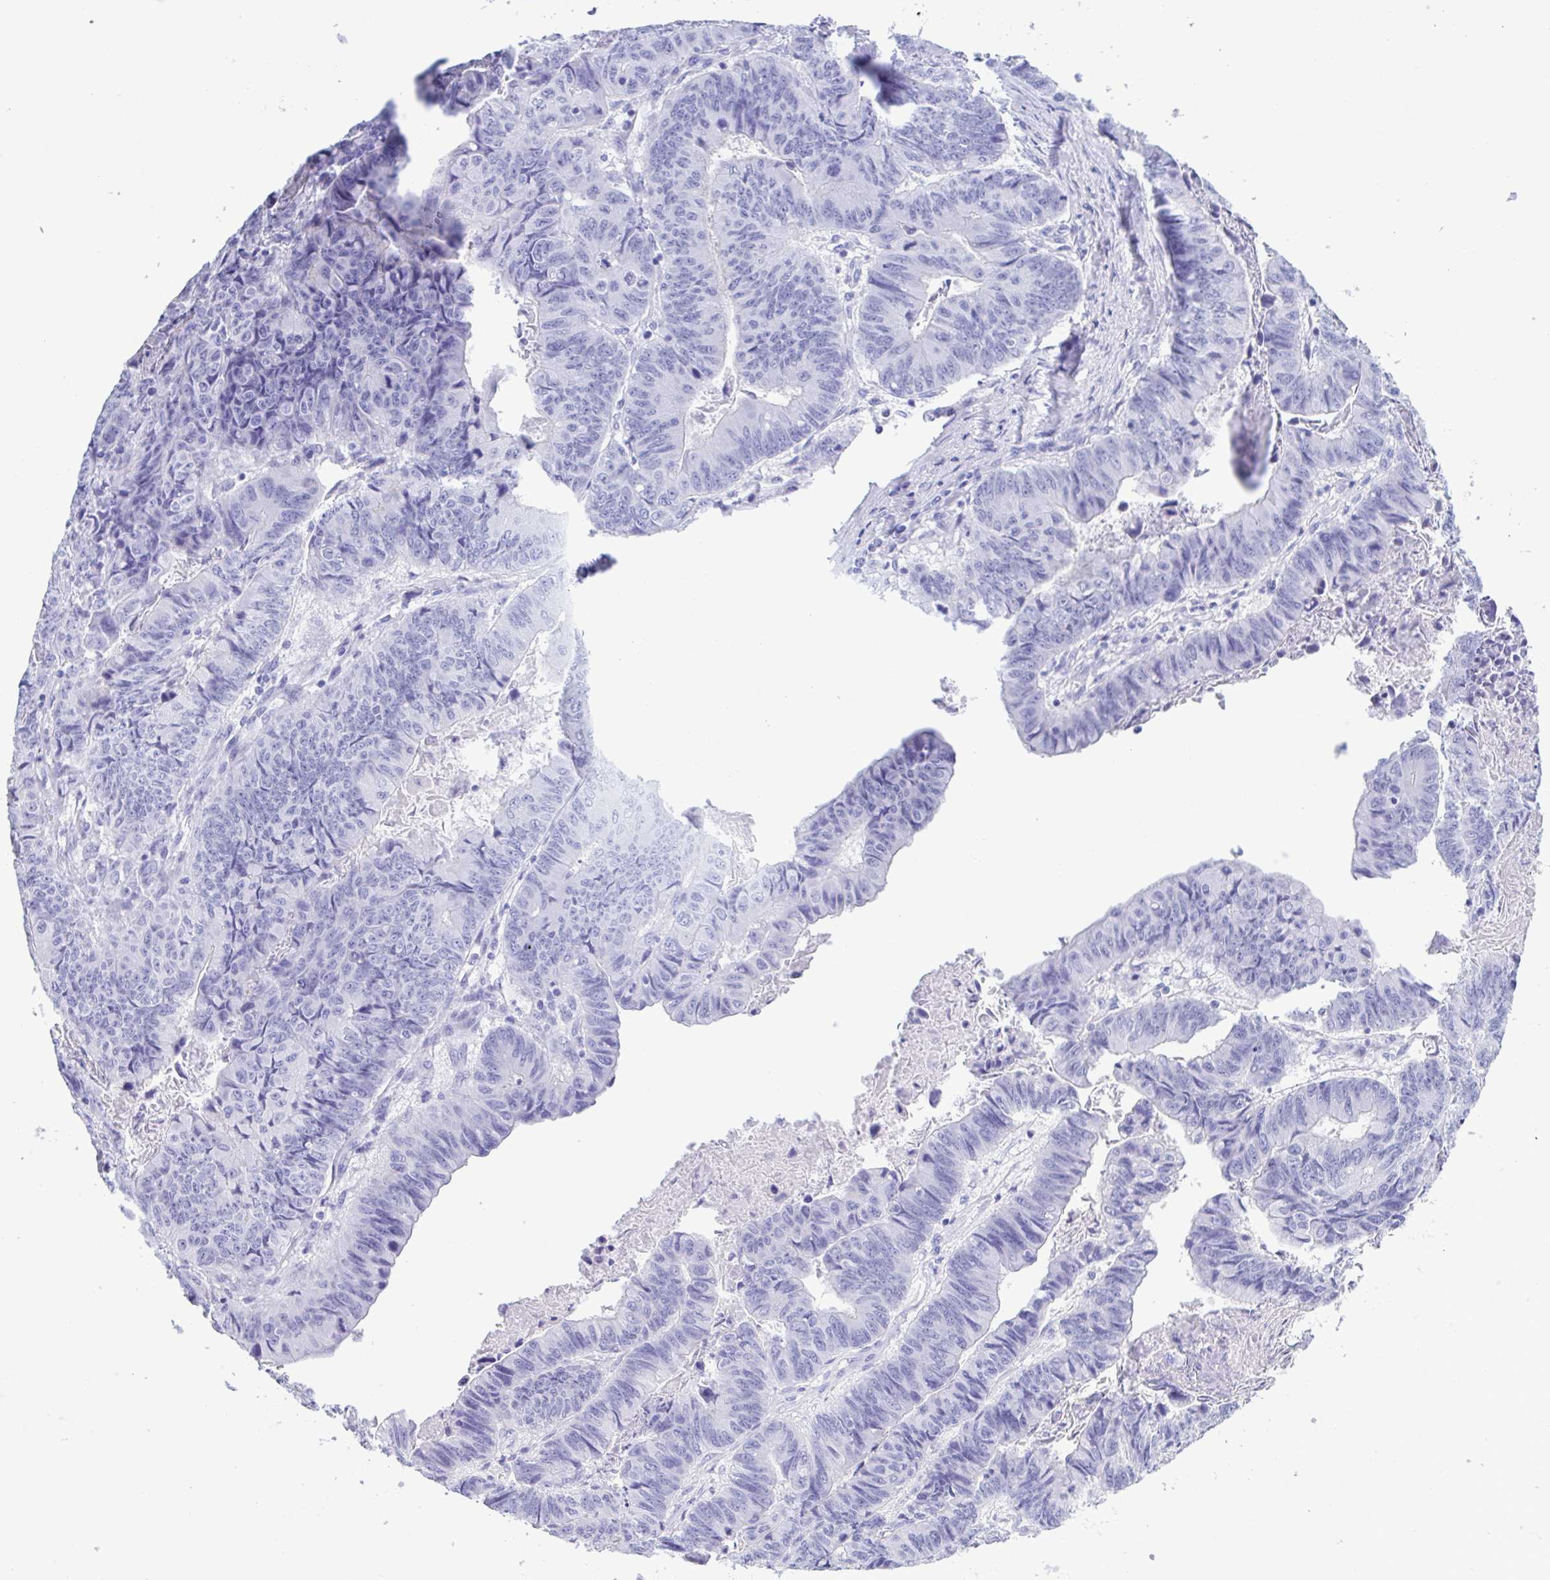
{"staining": {"intensity": "negative", "quantity": "none", "location": "none"}, "tissue": "stomach cancer", "cell_type": "Tumor cells", "image_type": "cancer", "snomed": [{"axis": "morphology", "description": "Adenocarcinoma, NOS"}, {"axis": "topography", "description": "Stomach, lower"}], "caption": "There is no significant expression in tumor cells of stomach cancer.", "gene": "TSPY2", "patient": {"sex": "male", "age": 77}}